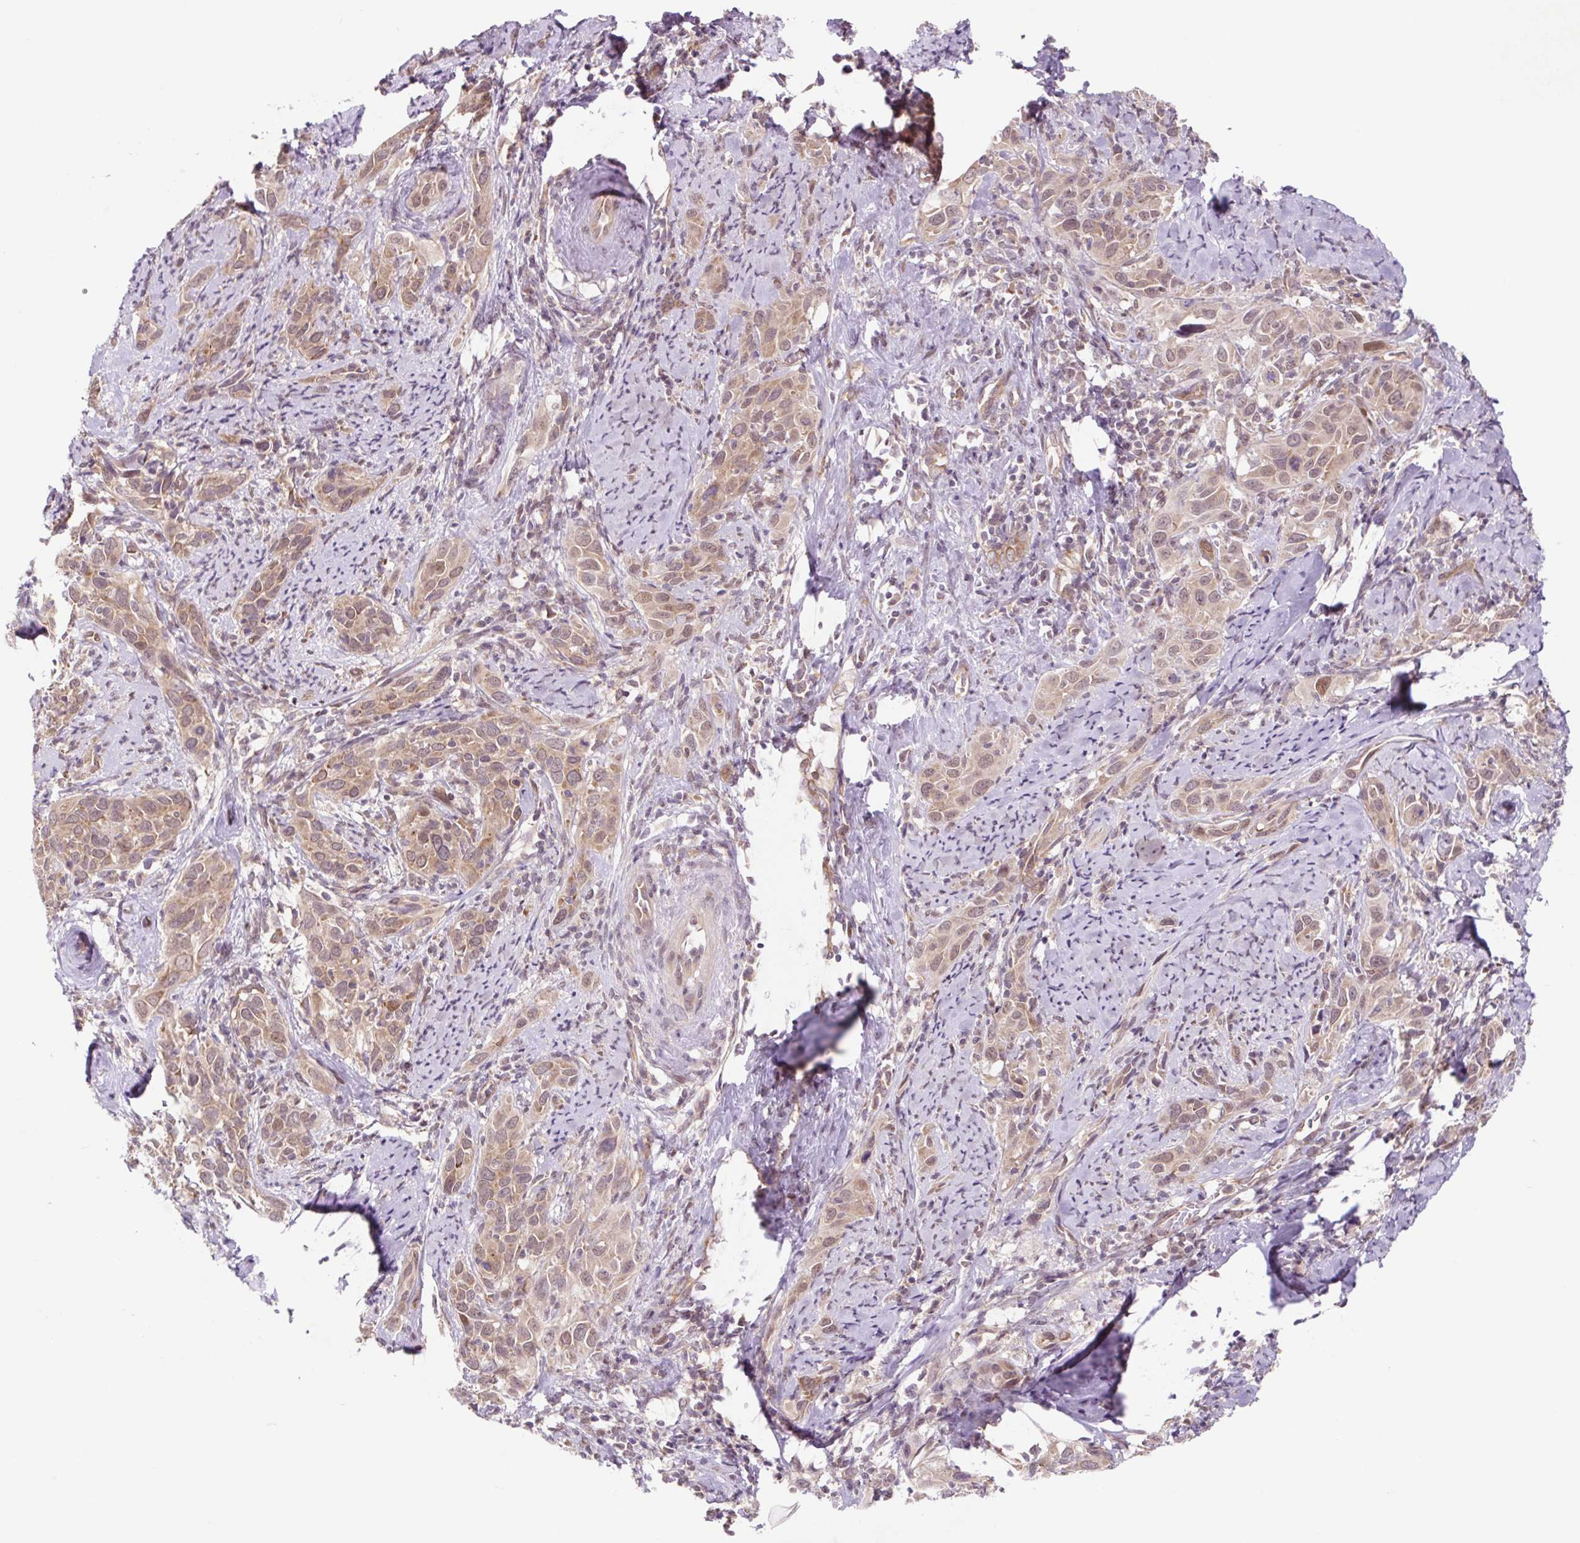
{"staining": {"intensity": "moderate", "quantity": ">75%", "location": "cytoplasmic/membranous,nuclear"}, "tissue": "cervical cancer", "cell_type": "Tumor cells", "image_type": "cancer", "snomed": [{"axis": "morphology", "description": "Squamous cell carcinoma, NOS"}, {"axis": "topography", "description": "Cervix"}], "caption": "IHC image of human cervical cancer (squamous cell carcinoma) stained for a protein (brown), which exhibits medium levels of moderate cytoplasmic/membranous and nuclear expression in about >75% of tumor cells.", "gene": "HFE", "patient": {"sex": "female", "age": 51}}